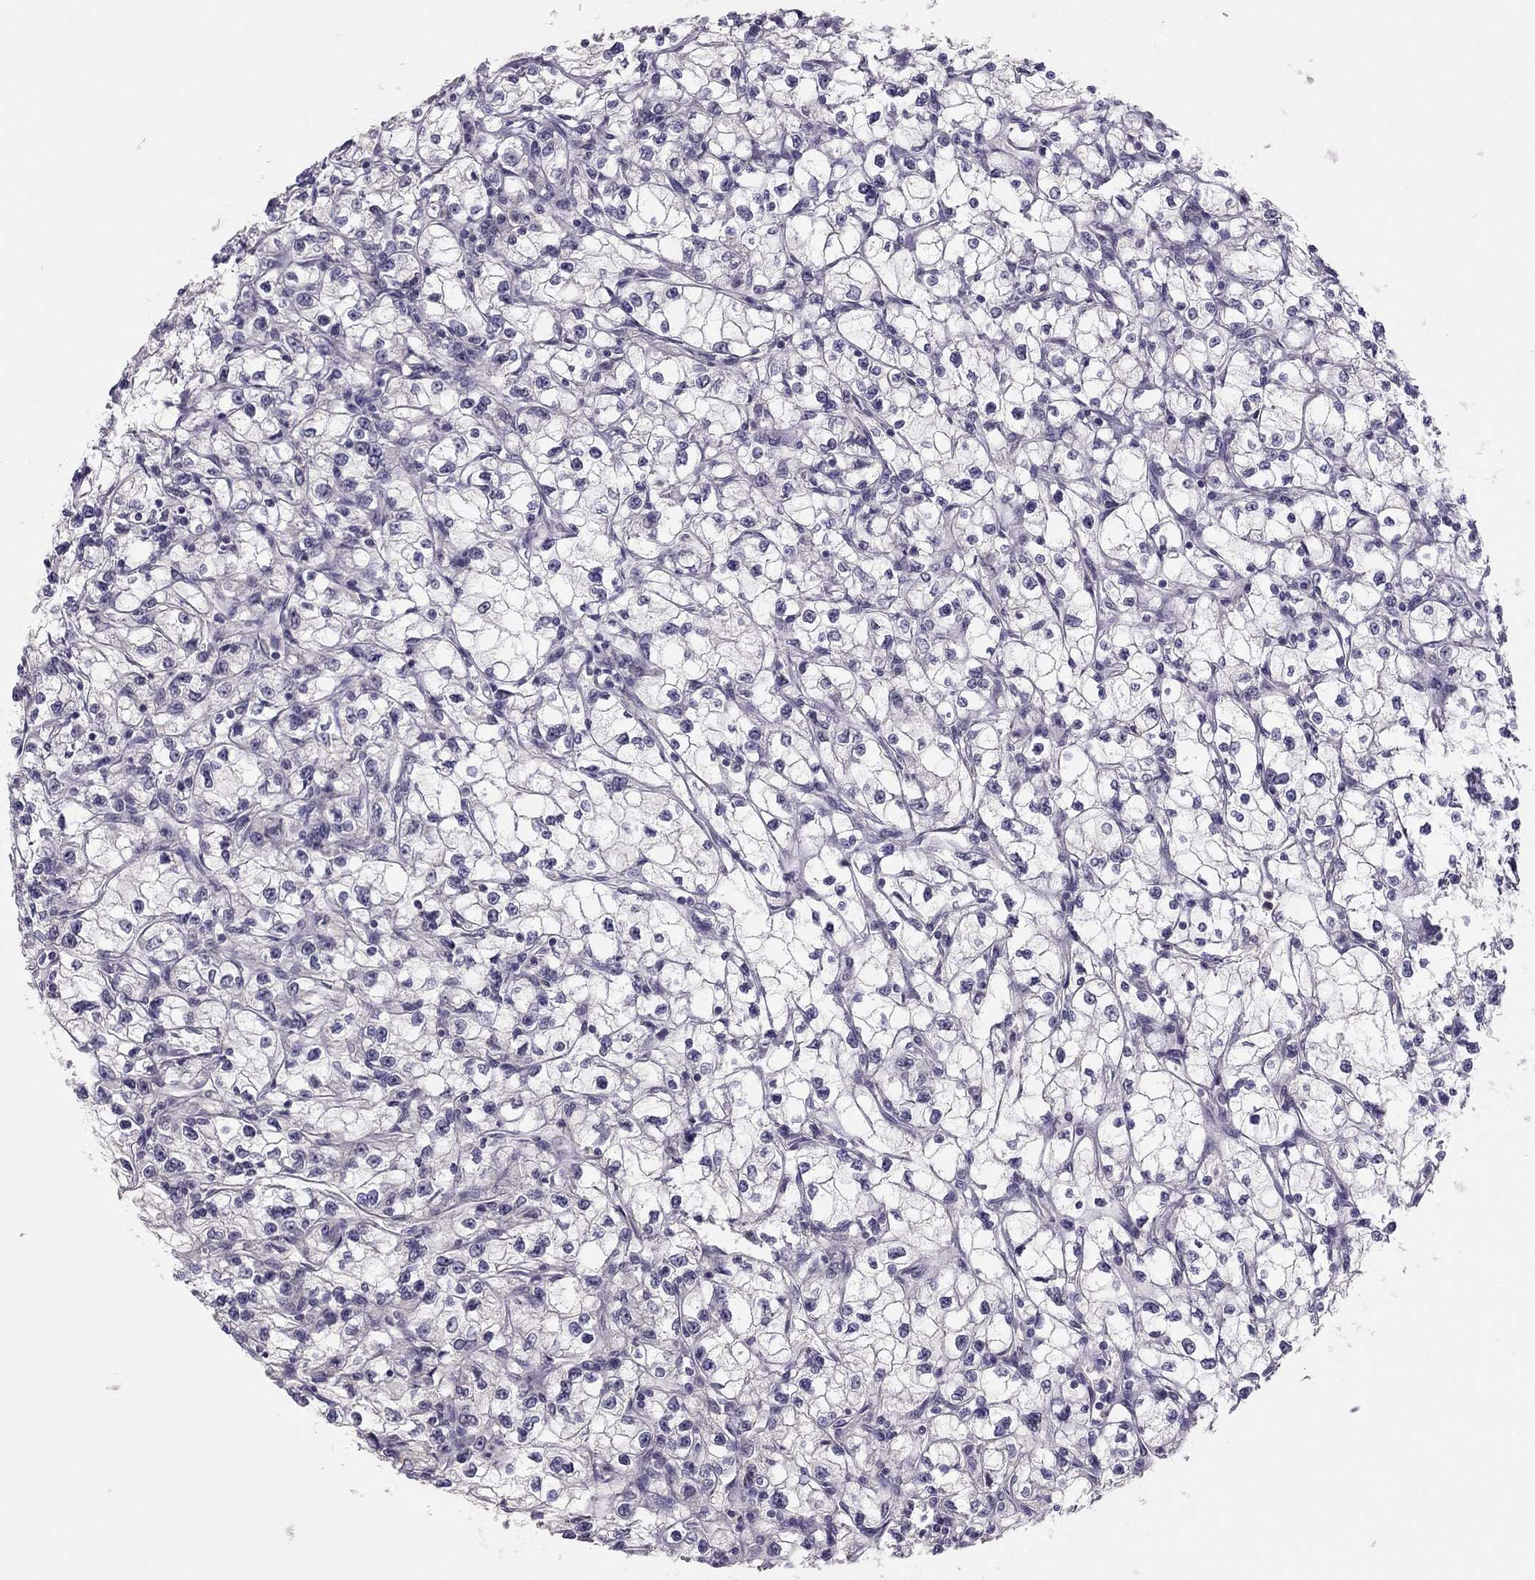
{"staining": {"intensity": "negative", "quantity": "none", "location": "none"}, "tissue": "renal cancer", "cell_type": "Tumor cells", "image_type": "cancer", "snomed": [{"axis": "morphology", "description": "Adenocarcinoma, NOS"}, {"axis": "topography", "description": "Kidney"}], "caption": "Immunohistochemistry of renal cancer (adenocarcinoma) displays no expression in tumor cells.", "gene": "ADORA2A", "patient": {"sex": "male", "age": 67}}